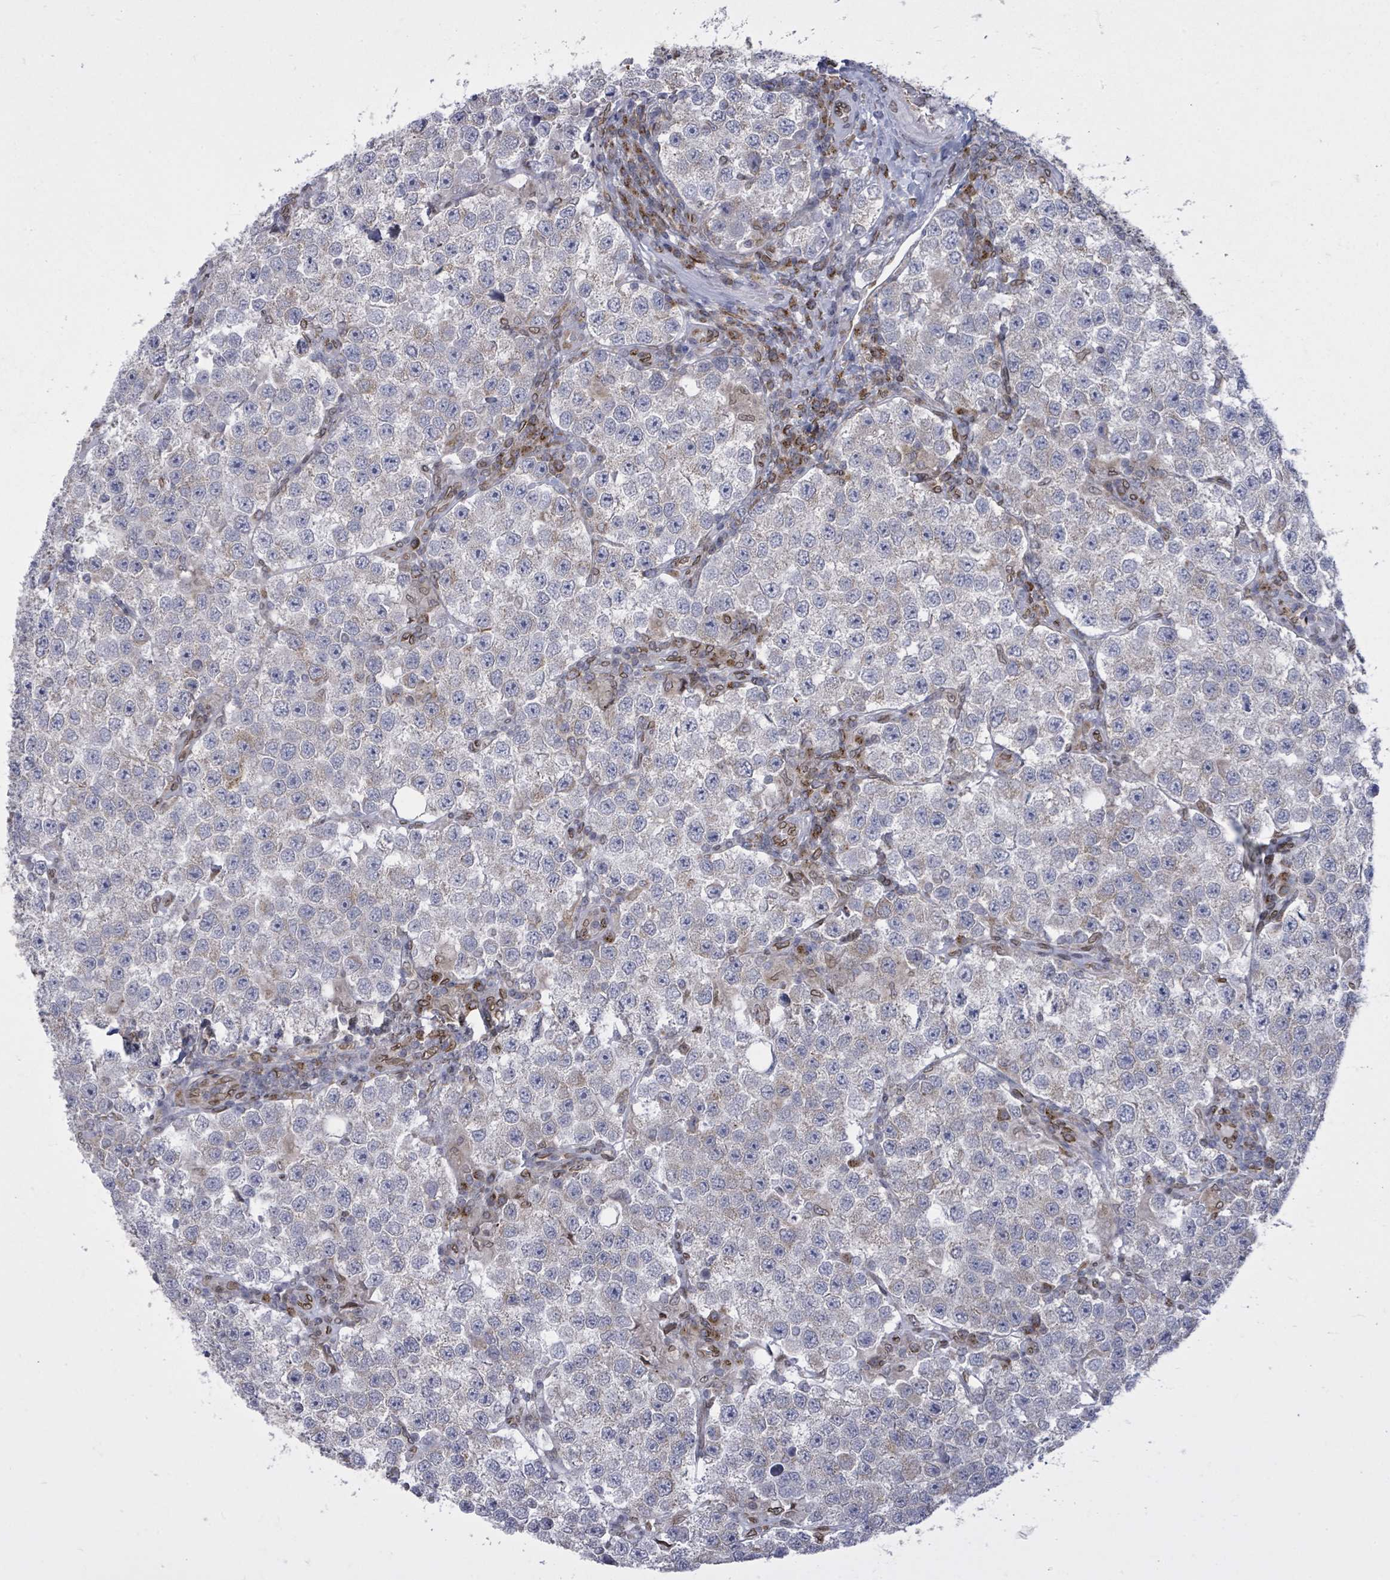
{"staining": {"intensity": "weak", "quantity": "25%-75%", "location": "cytoplasmic/membranous"}, "tissue": "testis cancer", "cell_type": "Tumor cells", "image_type": "cancer", "snomed": [{"axis": "morphology", "description": "Seminoma, NOS"}, {"axis": "topography", "description": "Testis"}], "caption": "DAB immunohistochemical staining of testis cancer (seminoma) demonstrates weak cytoplasmic/membranous protein expression in about 25%-75% of tumor cells.", "gene": "ARFGAP1", "patient": {"sex": "male", "age": 37}}